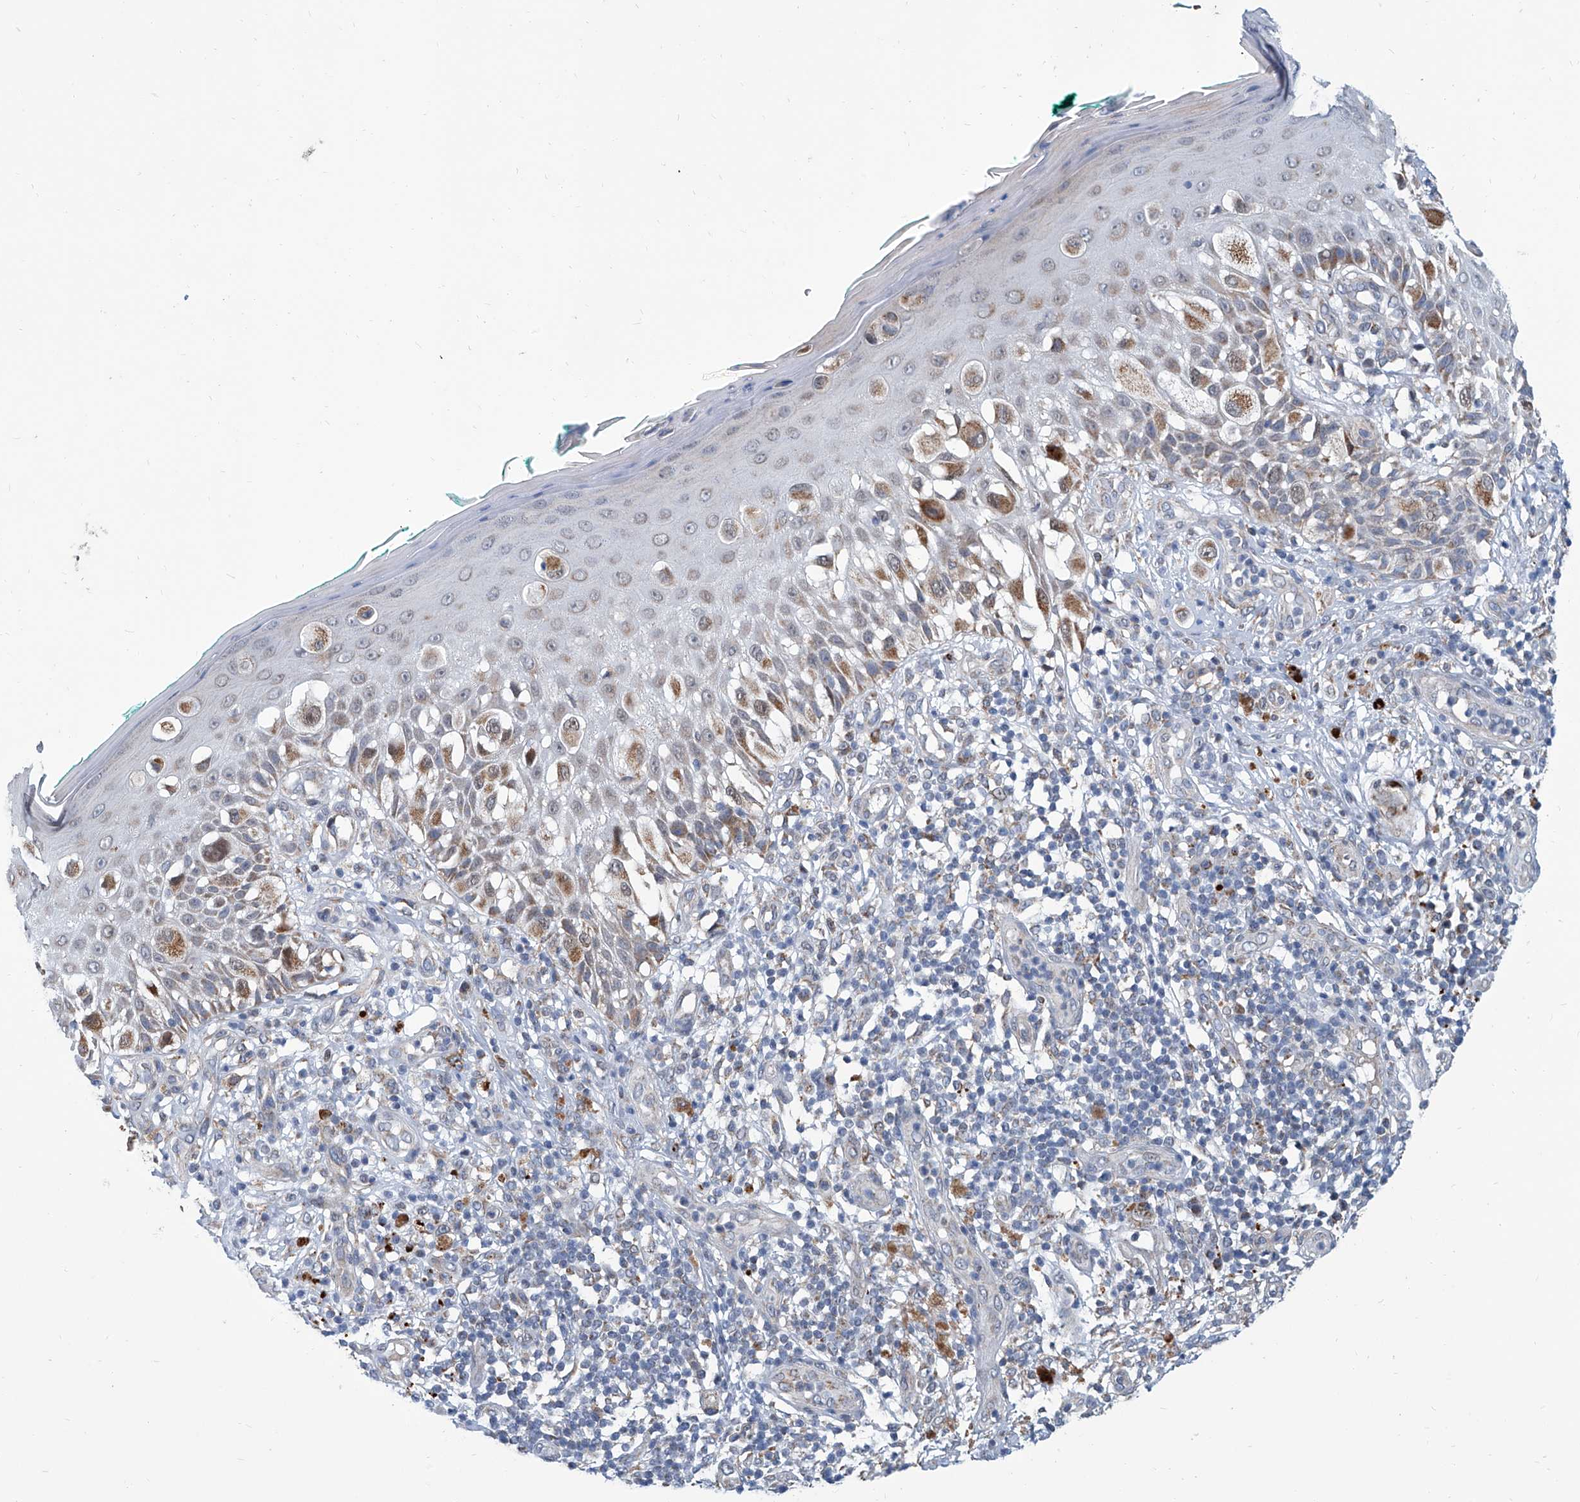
{"staining": {"intensity": "moderate", "quantity": "<25%", "location": "cytoplasmic/membranous"}, "tissue": "melanoma", "cell_type": "Tumor cells", "image_type": "cancer", "snomed": [{"axis": "morphology", "description": "Malignant melanoma, NOS"}, {"axis": "topography", "description": "Skin"}], "caption": "DAB immunohistochemical staining of human melanoma demonstrates moderate cytoplasmic/membranous protein positivity in about <25% of tumor cells.", "gene": "USP48", "patient": {"sex": "female", "age": 81}}